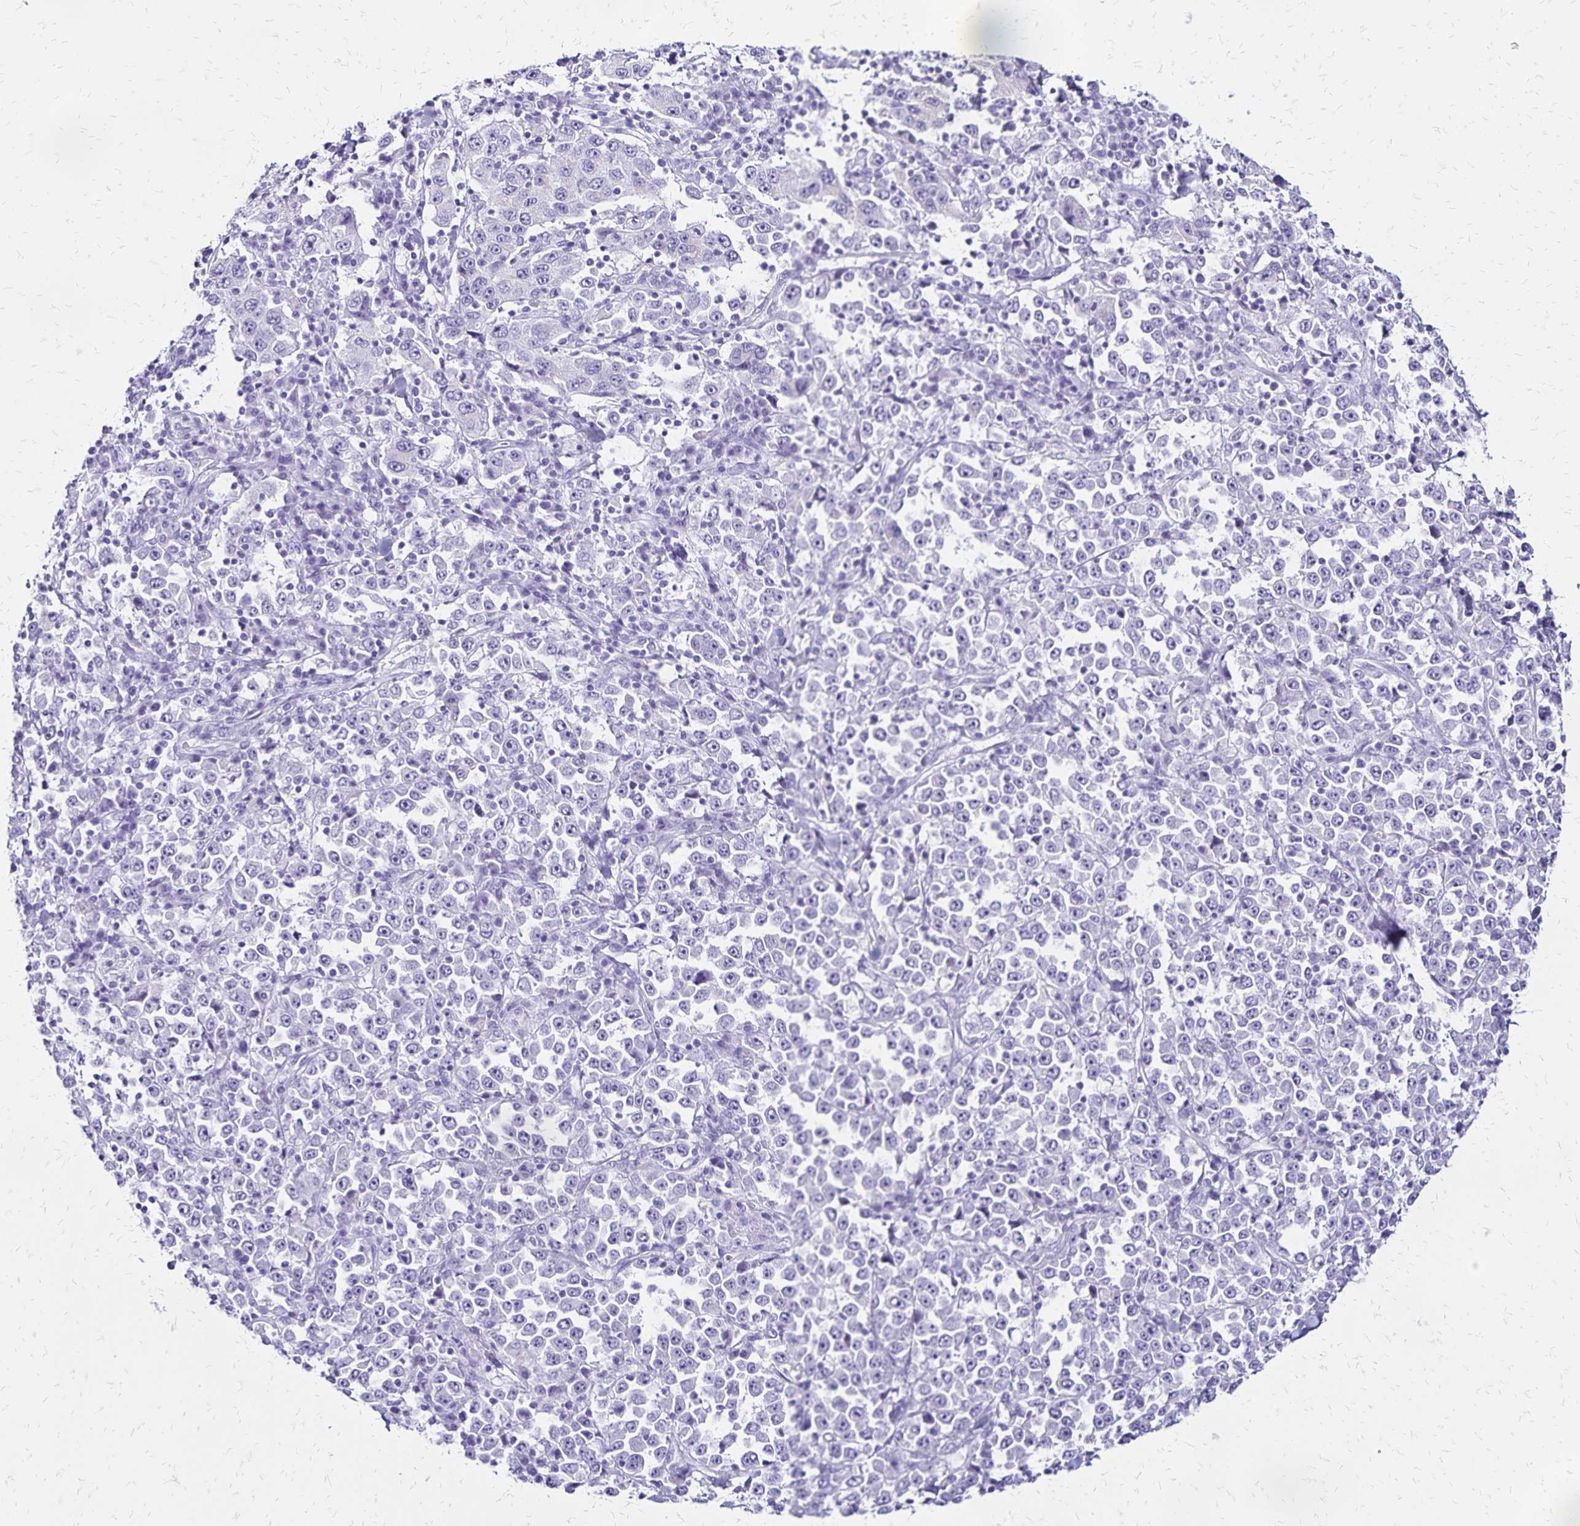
{"staining": {"intensity": "negative", "quantity": "none", "location": "none"}, "tissue": "stomach cancer", "cell_type": "Tumor cells", "image_type": "cancer", "snomed": [{"axis": "morphology", "description": "Normal tissue, NOS"}, {"axis": "morphology", "description": "Adenocarcinoma, NOS"}, {"axis": "topography", "description": "Stomach, upper"}, {"axis": "topography", "description": "Stomach"}], "caption": "The IHC photomicrograph has no significant positivity in tumor cells of stomach cancer (adenocarcinoma) tissue.", "gene": "LIN28B", "patient": {"sex": "male", "age": 59}}